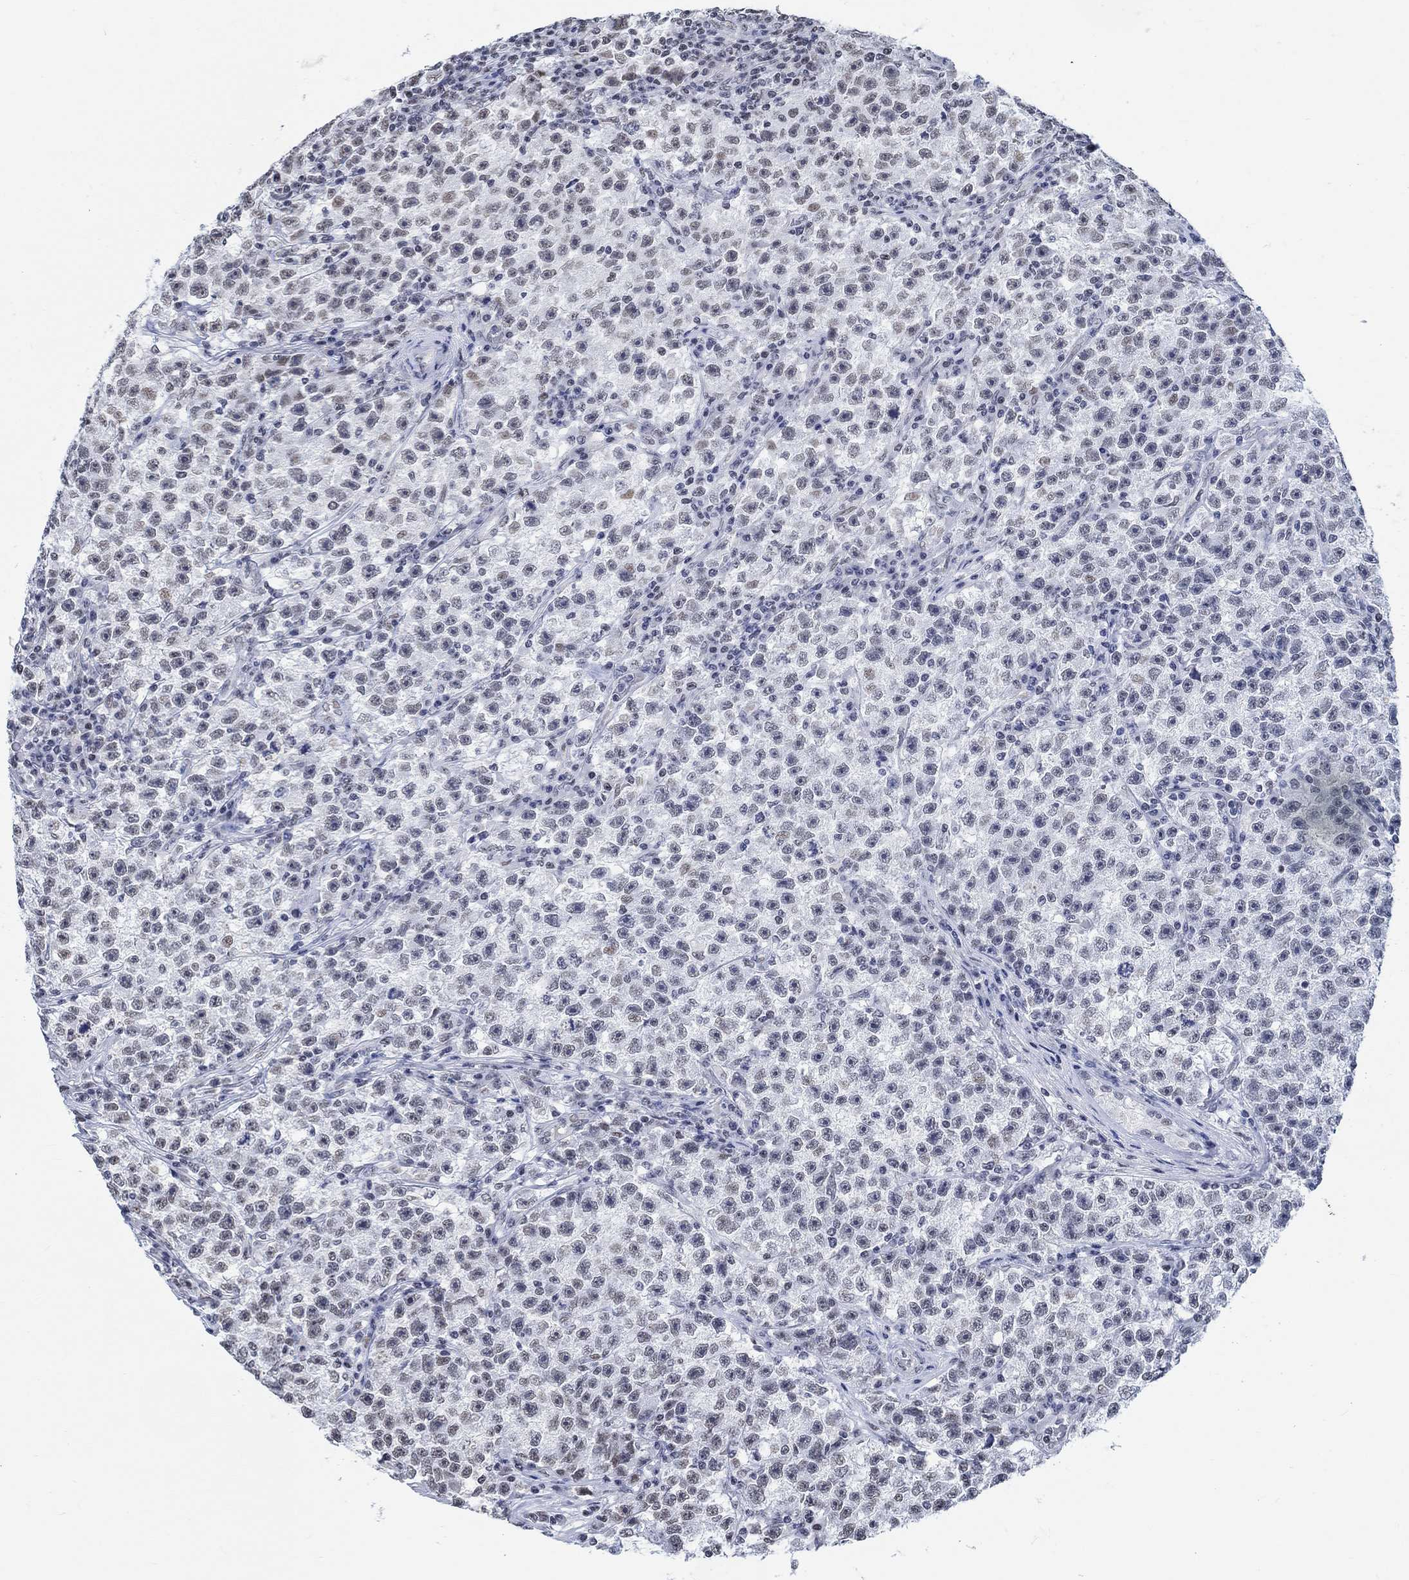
{"staining": {"intensity": "negative", "quantity": "none", "location": "none"}, "tissue": "testis cancer", "cell_type": "Tumor cells", "image_type": "cancer", "snomed": [{"axis": "morphology", "description": "Seminoma, NOS"}, {"axis": "topography", "description": "Testis"}], "caption": "This is an immunohistochemistry (IHC) micrograph of human testis cancer. There is no expression in tumor cells.", "gene": "KCNH8", "patient": {"sex": "male", "age": 22}}